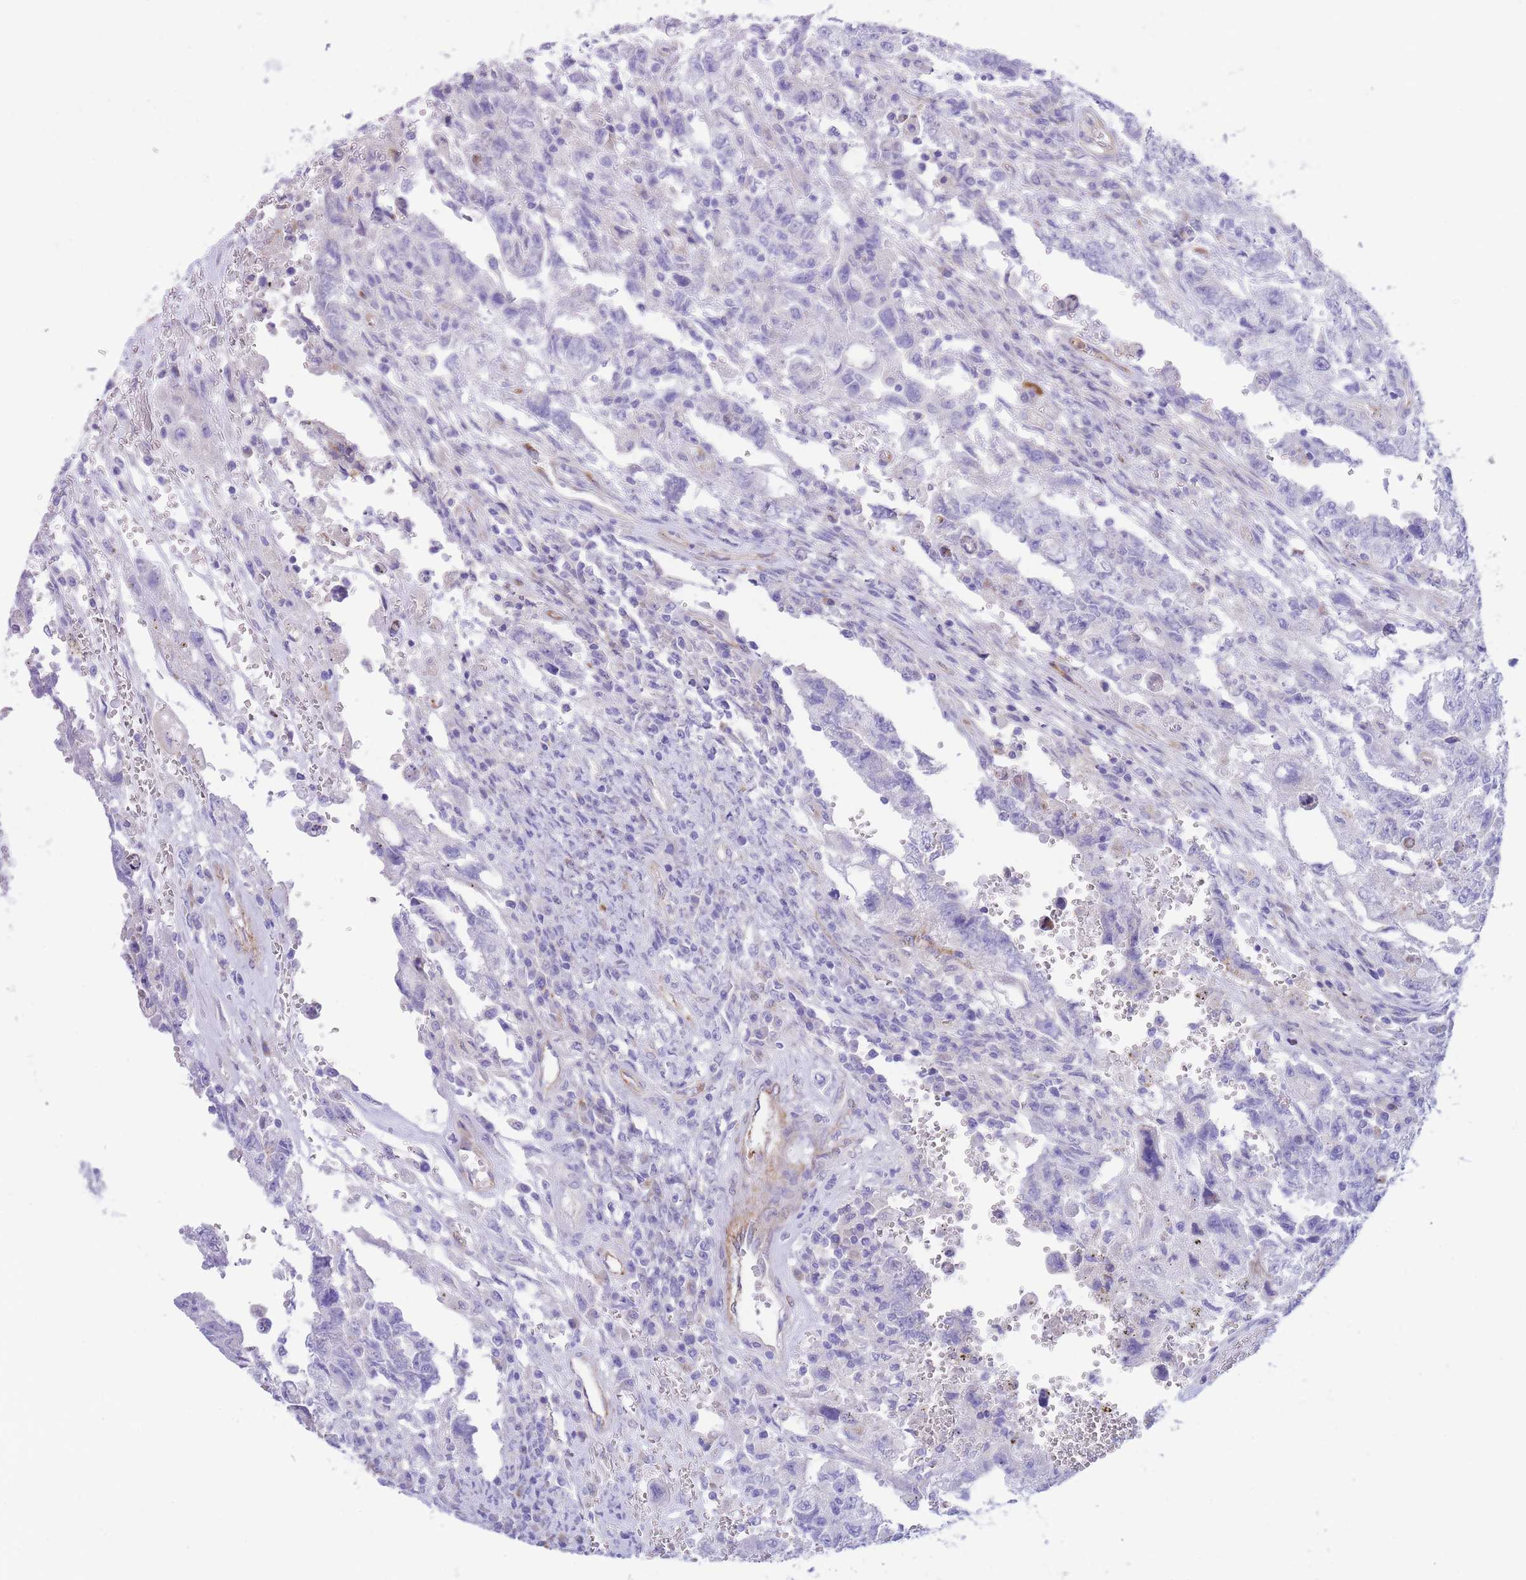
{"staining": {"intensity": "negative", "quantity": "none", "location": "none"}, "tissue": "testis cancer", "cell_type": "Tumor cells", "image_type": "cancer", "snomed": [{"axis": "morphology", "description": "Carcinoma, Embryonal, NOS"}, {"axis": "topography", "description": "Testis"}], "caption": "IHC of human embryonal carcinoma (testis) shows no staining in tumor cells.", "gene": "DET1", "patient": {"sex": "male", "age": 26}}